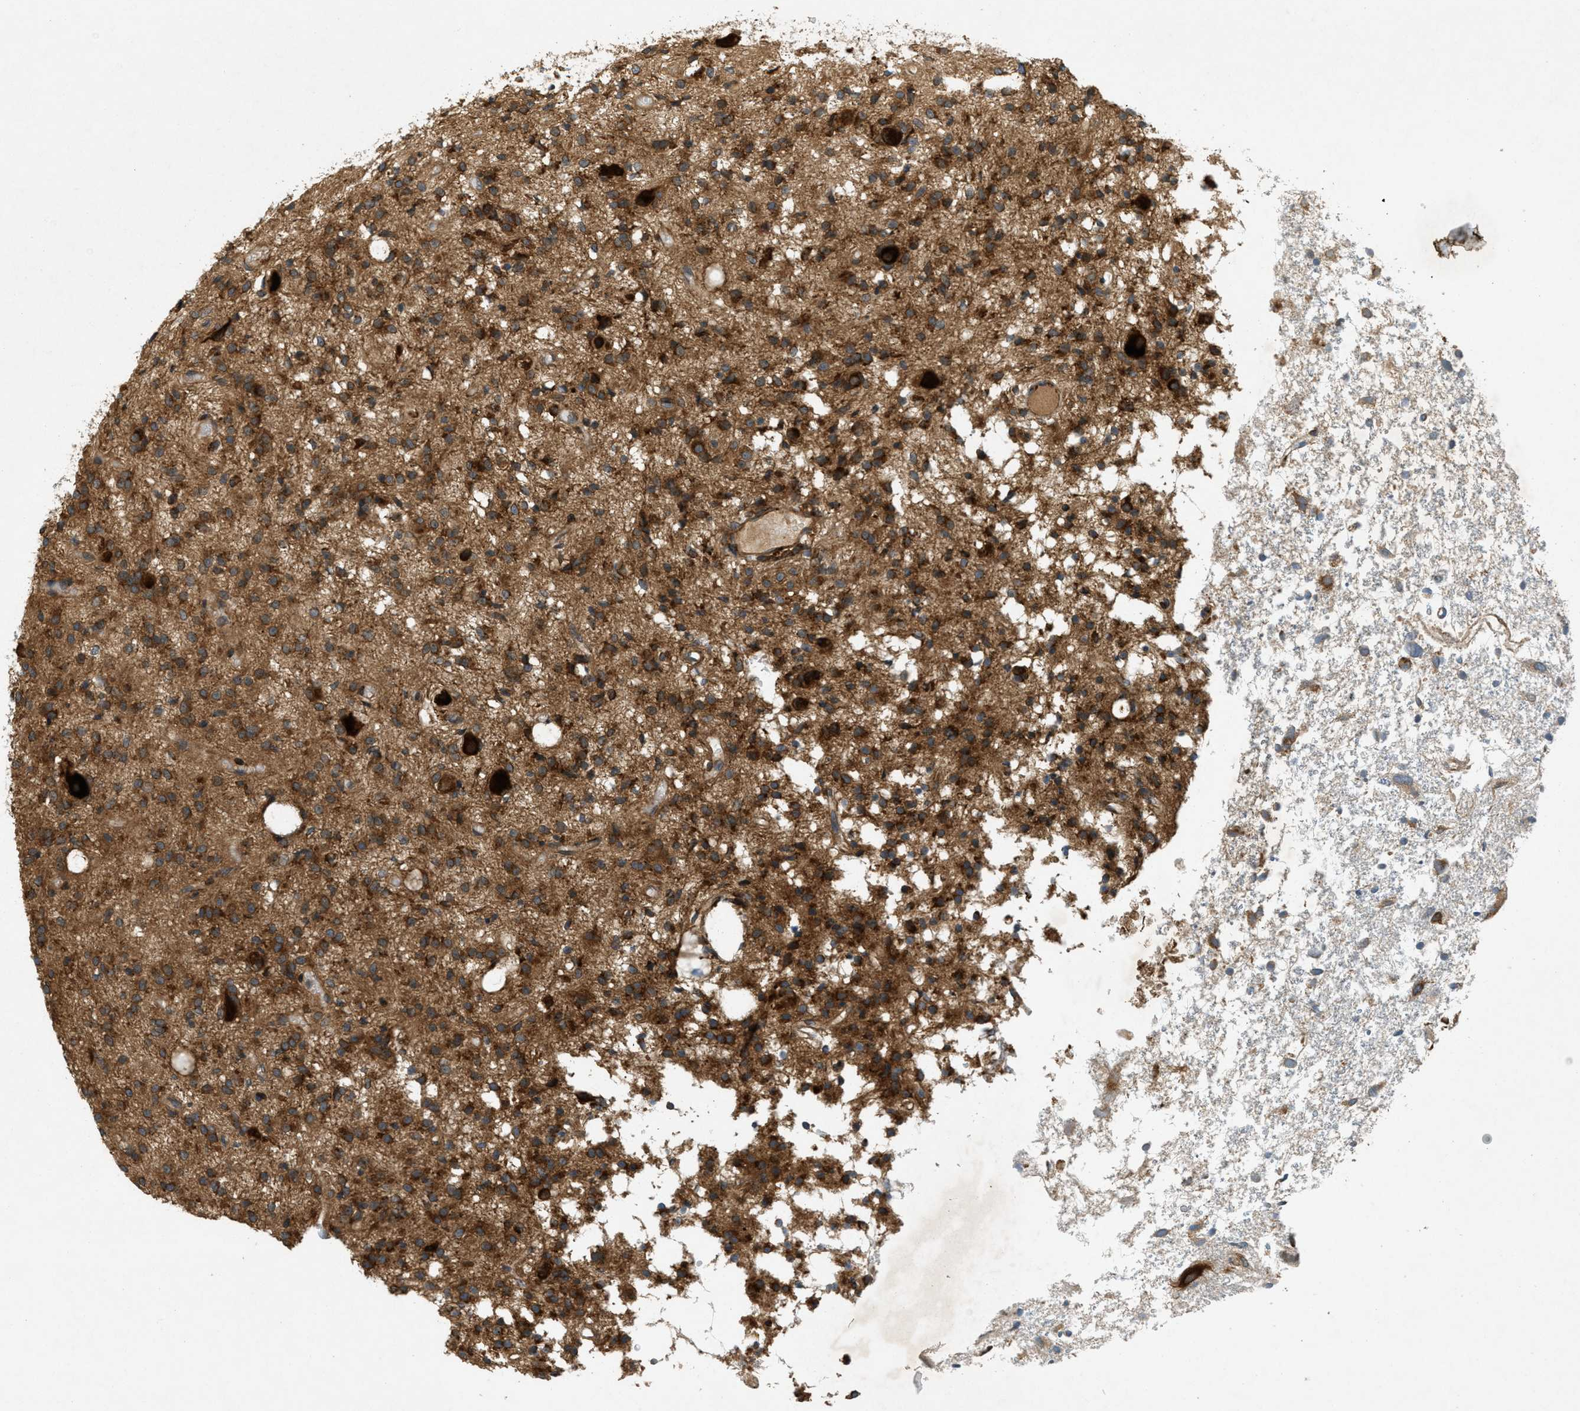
{"staining": {"intensity": "moderate", "quantity": ">75%", "location": "cytoplasmic/membranous"}, "tissue": "glioma", "cell_type": "Tumor cells", "image_type": "cancer", "snomed": [{"axis": "morphology", "description": "Glioma, malignant, High grade"}, {"axis": "topography", "description": "Brain"}], "caption": "A medium amount of moderate cytoplasmic/membranous staining is appreciated in approximately >75% of tumor cells in glioma tissue.", "gene": "PCDH18", "patient": {"sex": "female", "age": 59}}